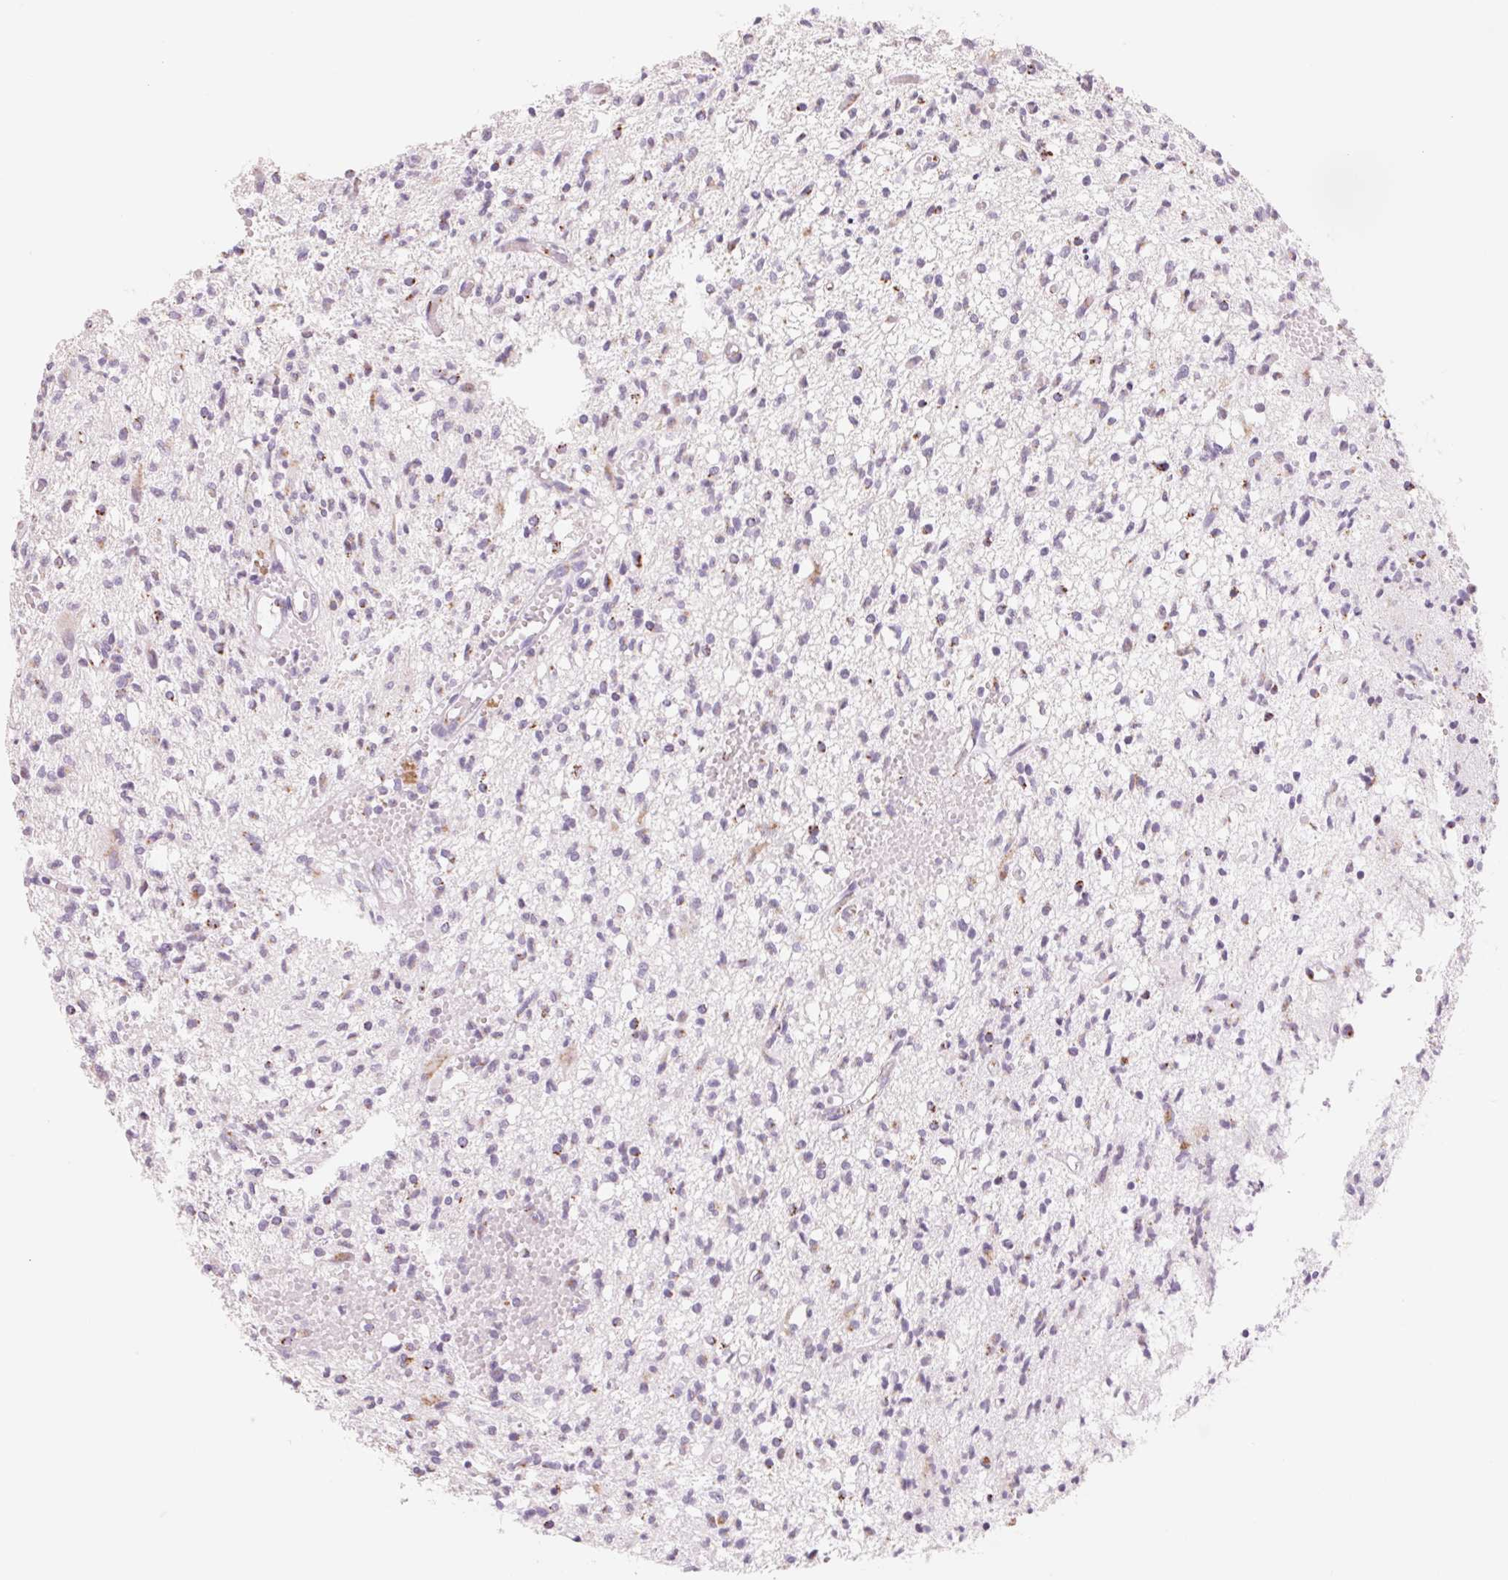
{"staining": {"intensity": "weak", "quantity": "<25%", "location": "cytoplasmic/membranous"}, "tissue": "glioma", "cell_type": "Tumor cells", "image_type": "cancer", "snomed": [{"axis": "morphology", "description": "Glioma, malignant, Low grade"}, {"axis": "topography", "description": "Brain"}], "caption": "The histopathology image demonstrates no staining of tumor cells in malignant glioma (low-grade).", "gene": "GALNT7", "patient": {"sex": "male", "age": 64}}